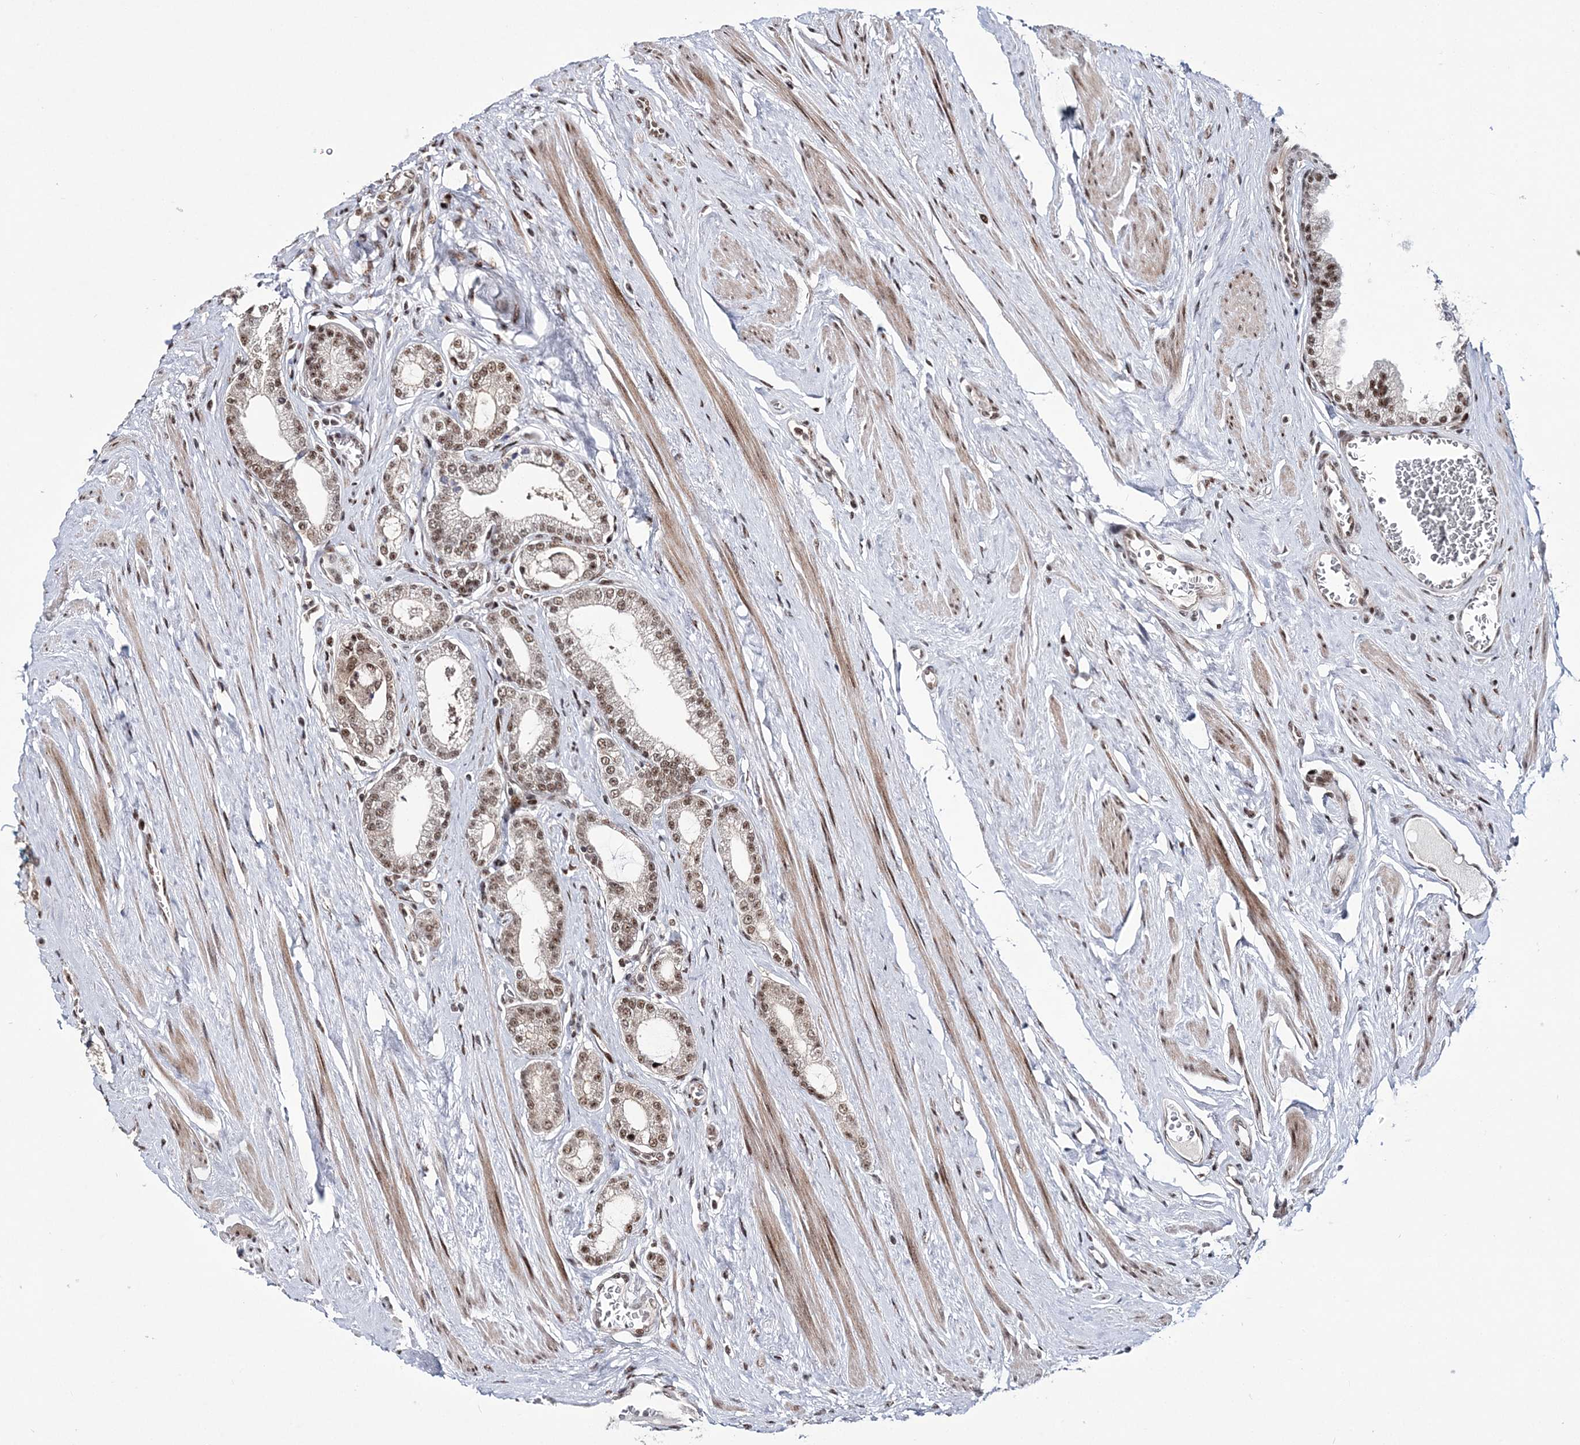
{"staining": {"intensity": "moderate", "quantity": ">75%", "location": "nuclear"}, "tissue": "prostate cancer", "cell_type": "Tumor cells", "image_type": "cancer", "snomed": [{"axis": "morphology", "description": "Adenocarcinoma, Low grade"}, {"axis": "topography", "description": "Prostate"}], "caption": "Protein staining displays moderate nuclear staining in approximately >75% of tumor cells in adenocarcinoma (low-grade) (prostate).", "gene": "TATDN2", "patient": {"sex": "male", "age": 63}}